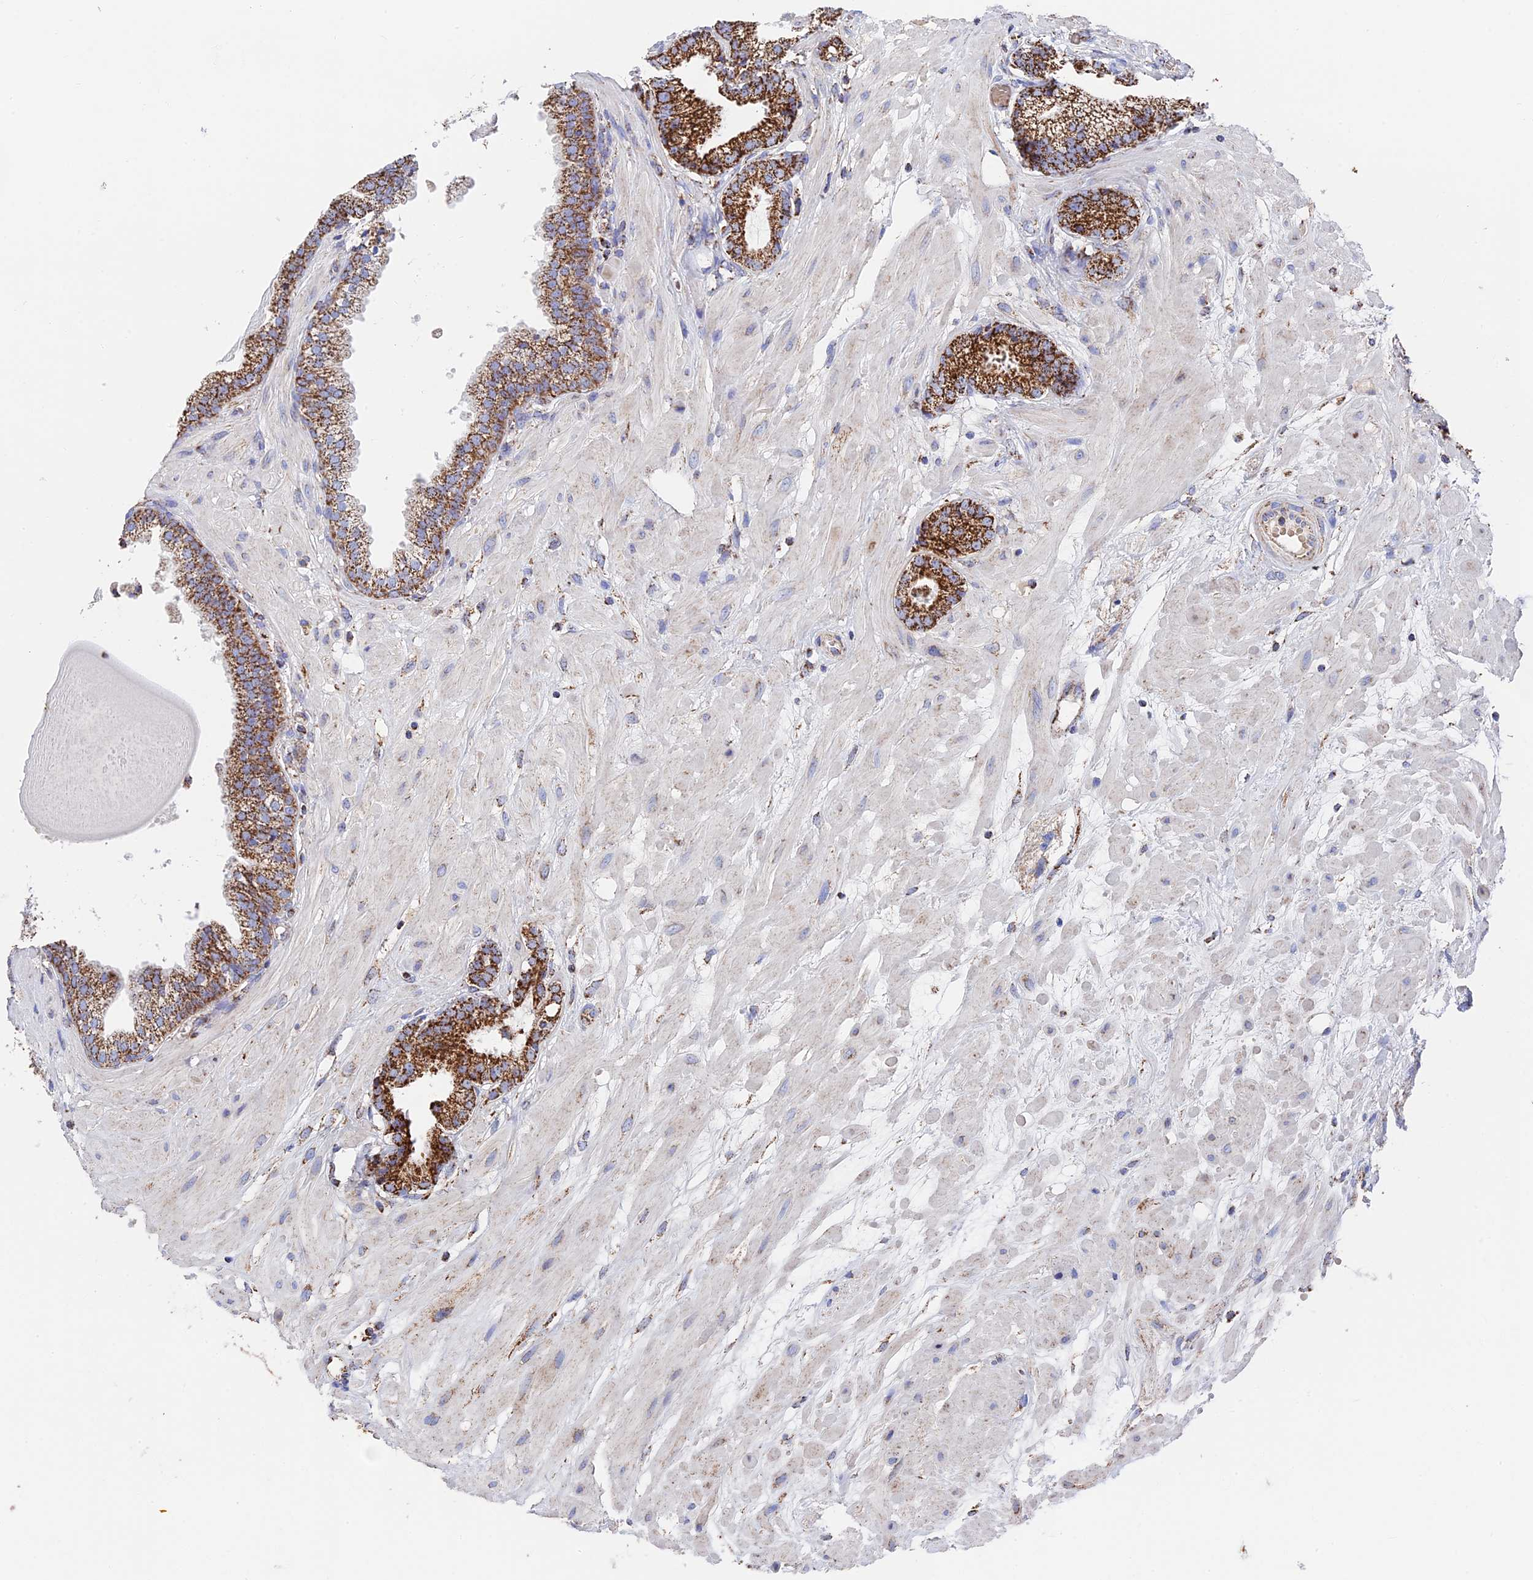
{"staining": {"intensity": "strong", "quantity": ">75%", "location": "cytoplasmic/membranous"}, "tissue": "prostate cancer", "cell_type": "Tumor cells", "image_type": "cancer", "snomed": [{"axis": "morphology", "description": "Adenocarcinoma, Low grade"}, {"axis": "topography", "description": "Prostate"}], "caption": "Human low-grade adenocarcinoma (prostate) stained with a protein marker reveals strong staining in tumor cells.", "gene": "HAUS8", "patient": {"sex": "male", "age": 64}}